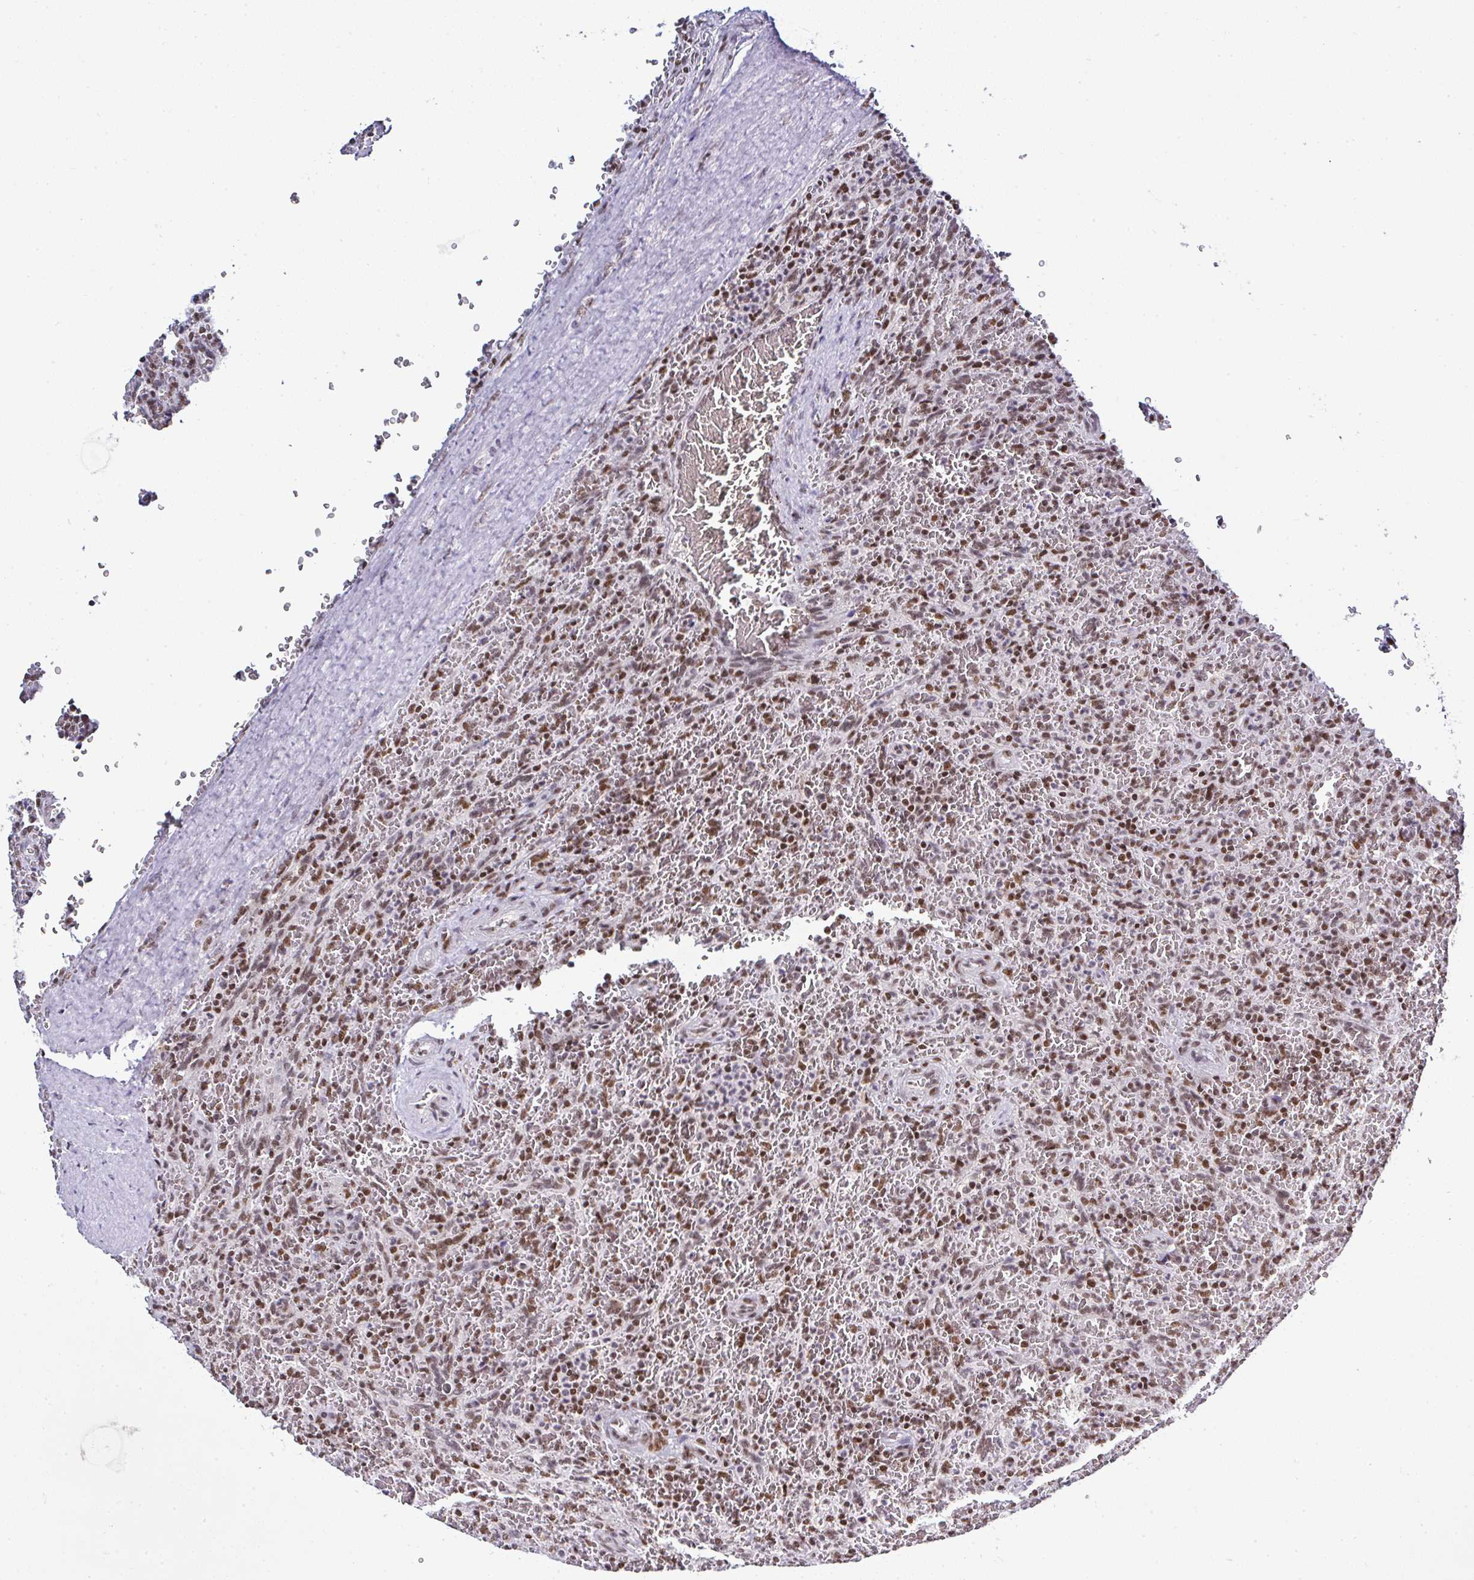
{"staining": {"intensity": "moderate", "quantity": ">75%", "location": "nuclear"}, "tissue": "lymphoma", "cell_type": "Tumor cells", "image_type": "cancer", "snomed": [{"axis": "morphology", "description": "Malignant lymphoma, non-Hodgkin's type, Low grade"}, {"axis": "topography", "description": "Spleen"}], "caption": "Tumor cells show moderate nuclear expression in about >75% of cells in lymphoma.", "gene": "DR1", "patient": {"sex": "female", "age": 64}}